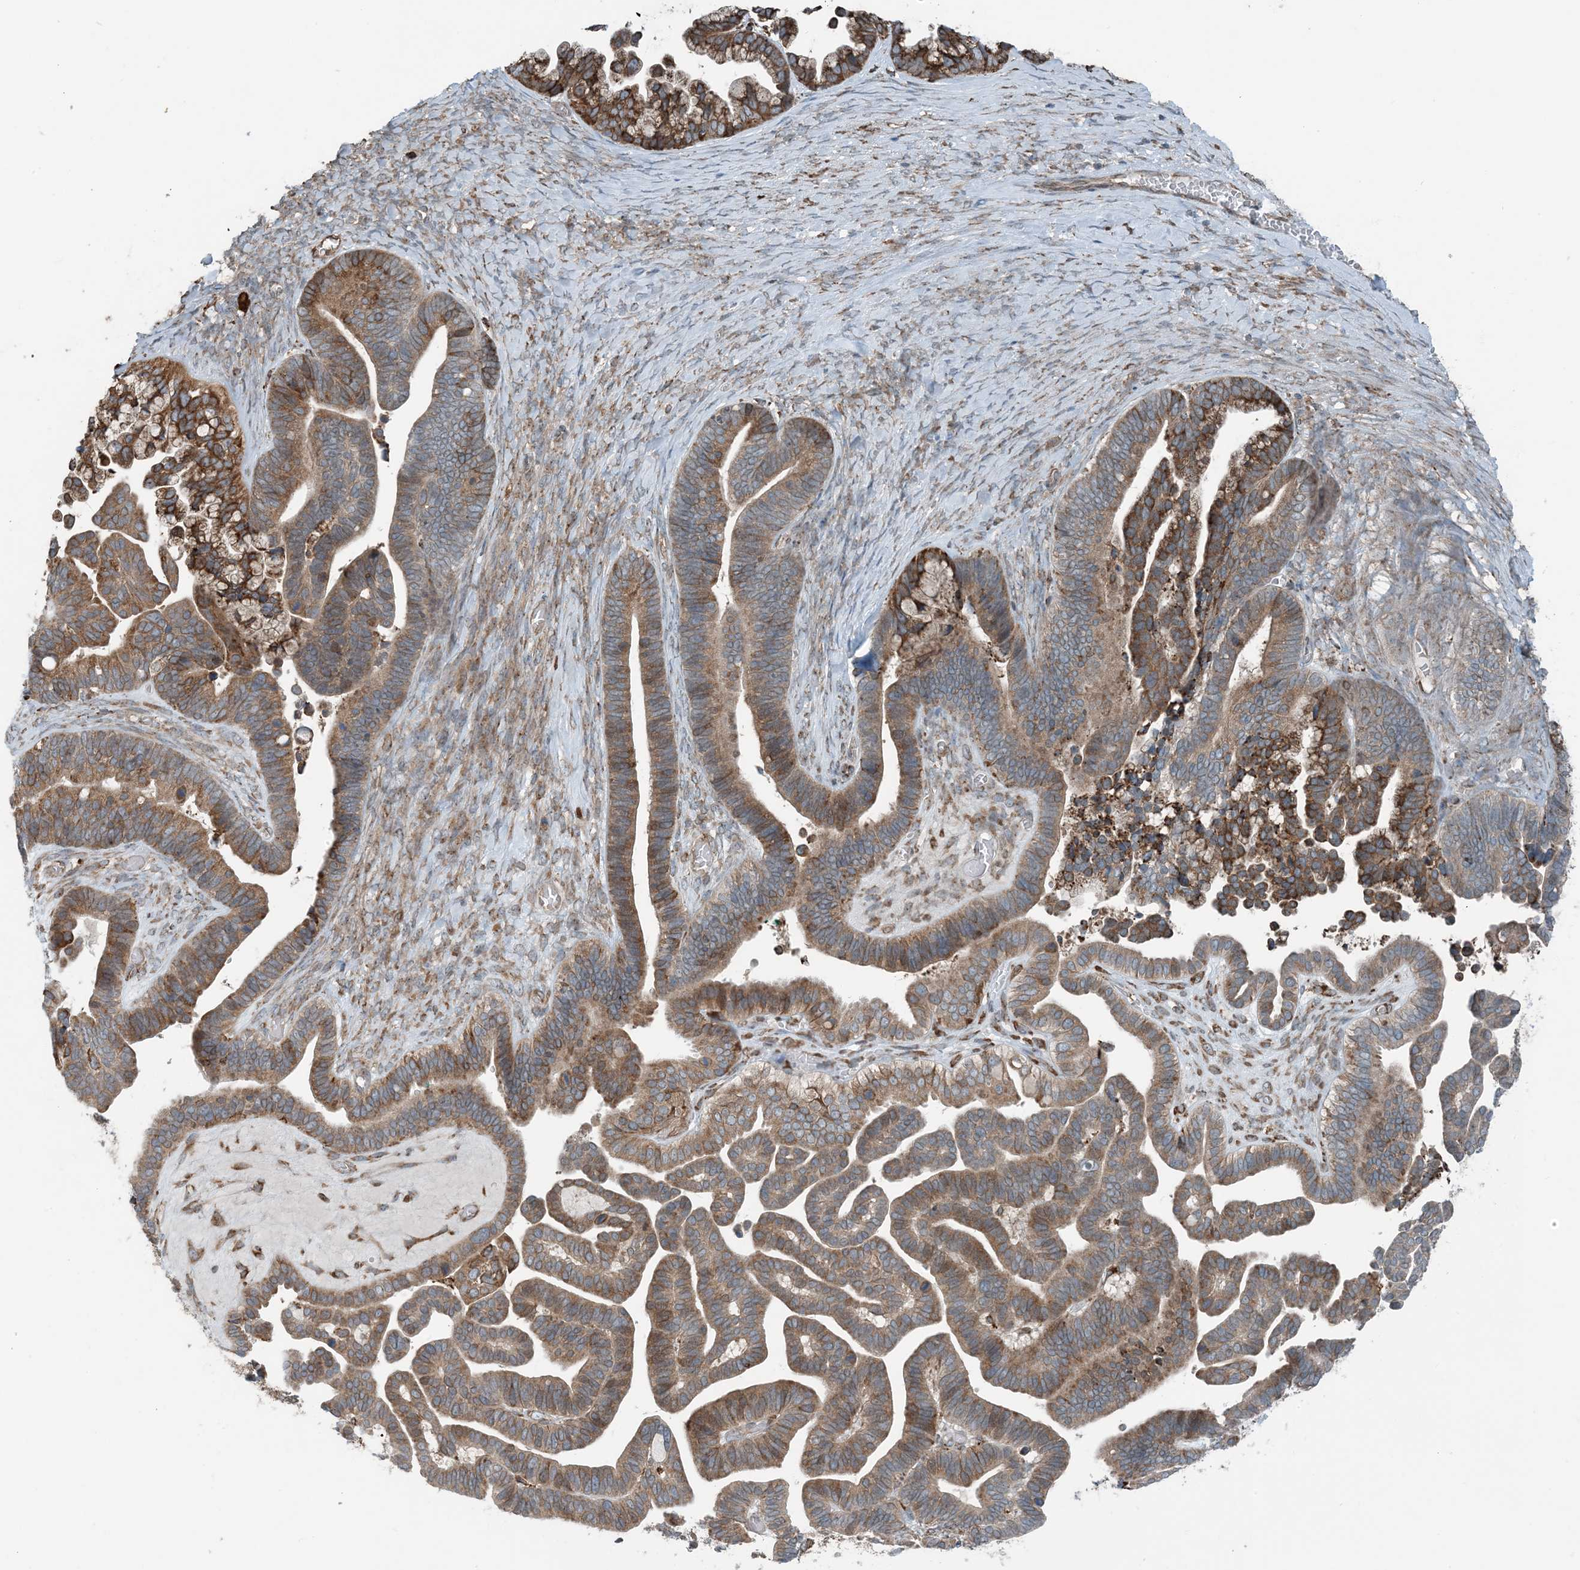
{"staining": {"intensity": "moderate", "quantity": ">75%", "location": "cytoplasmic/membranous"}, "tissue": "ovarian cancer", "cell_type": "Tumor cells", "image_type": "cancer", "snomed": [{"axis": "morphology", "description": "Cystadenocarcinoma, serous, NOS"}, {"axis": "topography", "description": "Ovary"}], "caption": "Immunohistochemistry (IHC) image of ovarian cancer stained for a protein (brown), which shows medium levels of moderate cytoplasmic/membranous staining in approximately >75% of tumor cells.", "gene": "CERKL", "patient": {"sex": "female", "age": 56}}